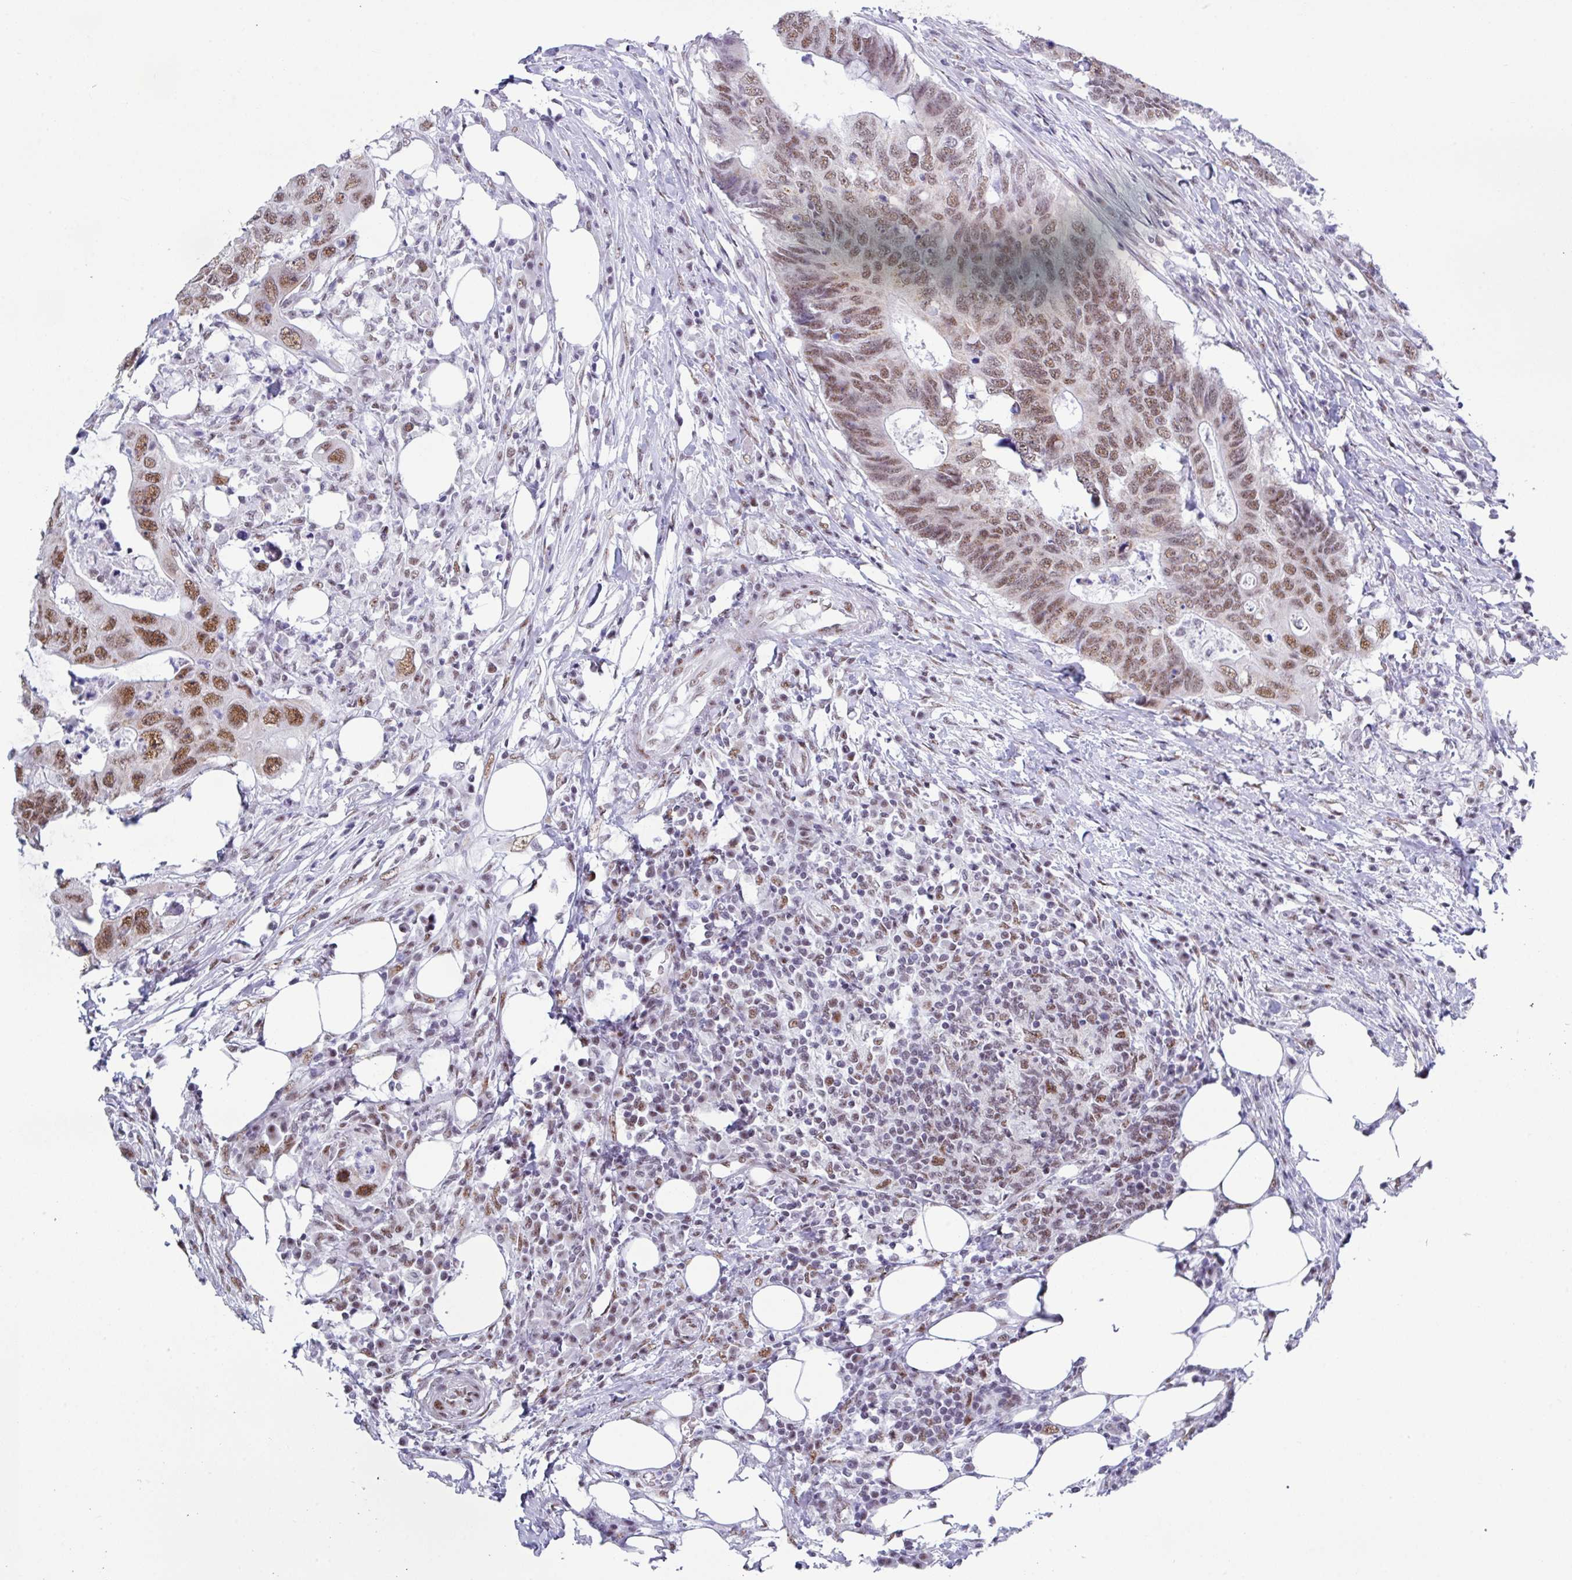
{"staining": {"intensity": "moderate", "quantity": ">75%", "location": "nuclear"}, "tissue": "colorectal cancer", "cell_type": "Tumor cells", "image_type": "cancer", "snomed": [{"axis": "morphology", "description": "Adenocarcinoma, NOS"}, {"axis": "topography", "description": "Colon"}], "caption": "Immunohistochemistry image of neoplastic tissue: human colorectal adenocarcinoma stained using immunohistochemistry (IHC) displays medium levels of moderate protein expression localized specifically in the nuclear of tumor cells, appearing as a nuclear brown color.", "gene": "PUF60", "patient": {"sex": "male", "age": 71}}